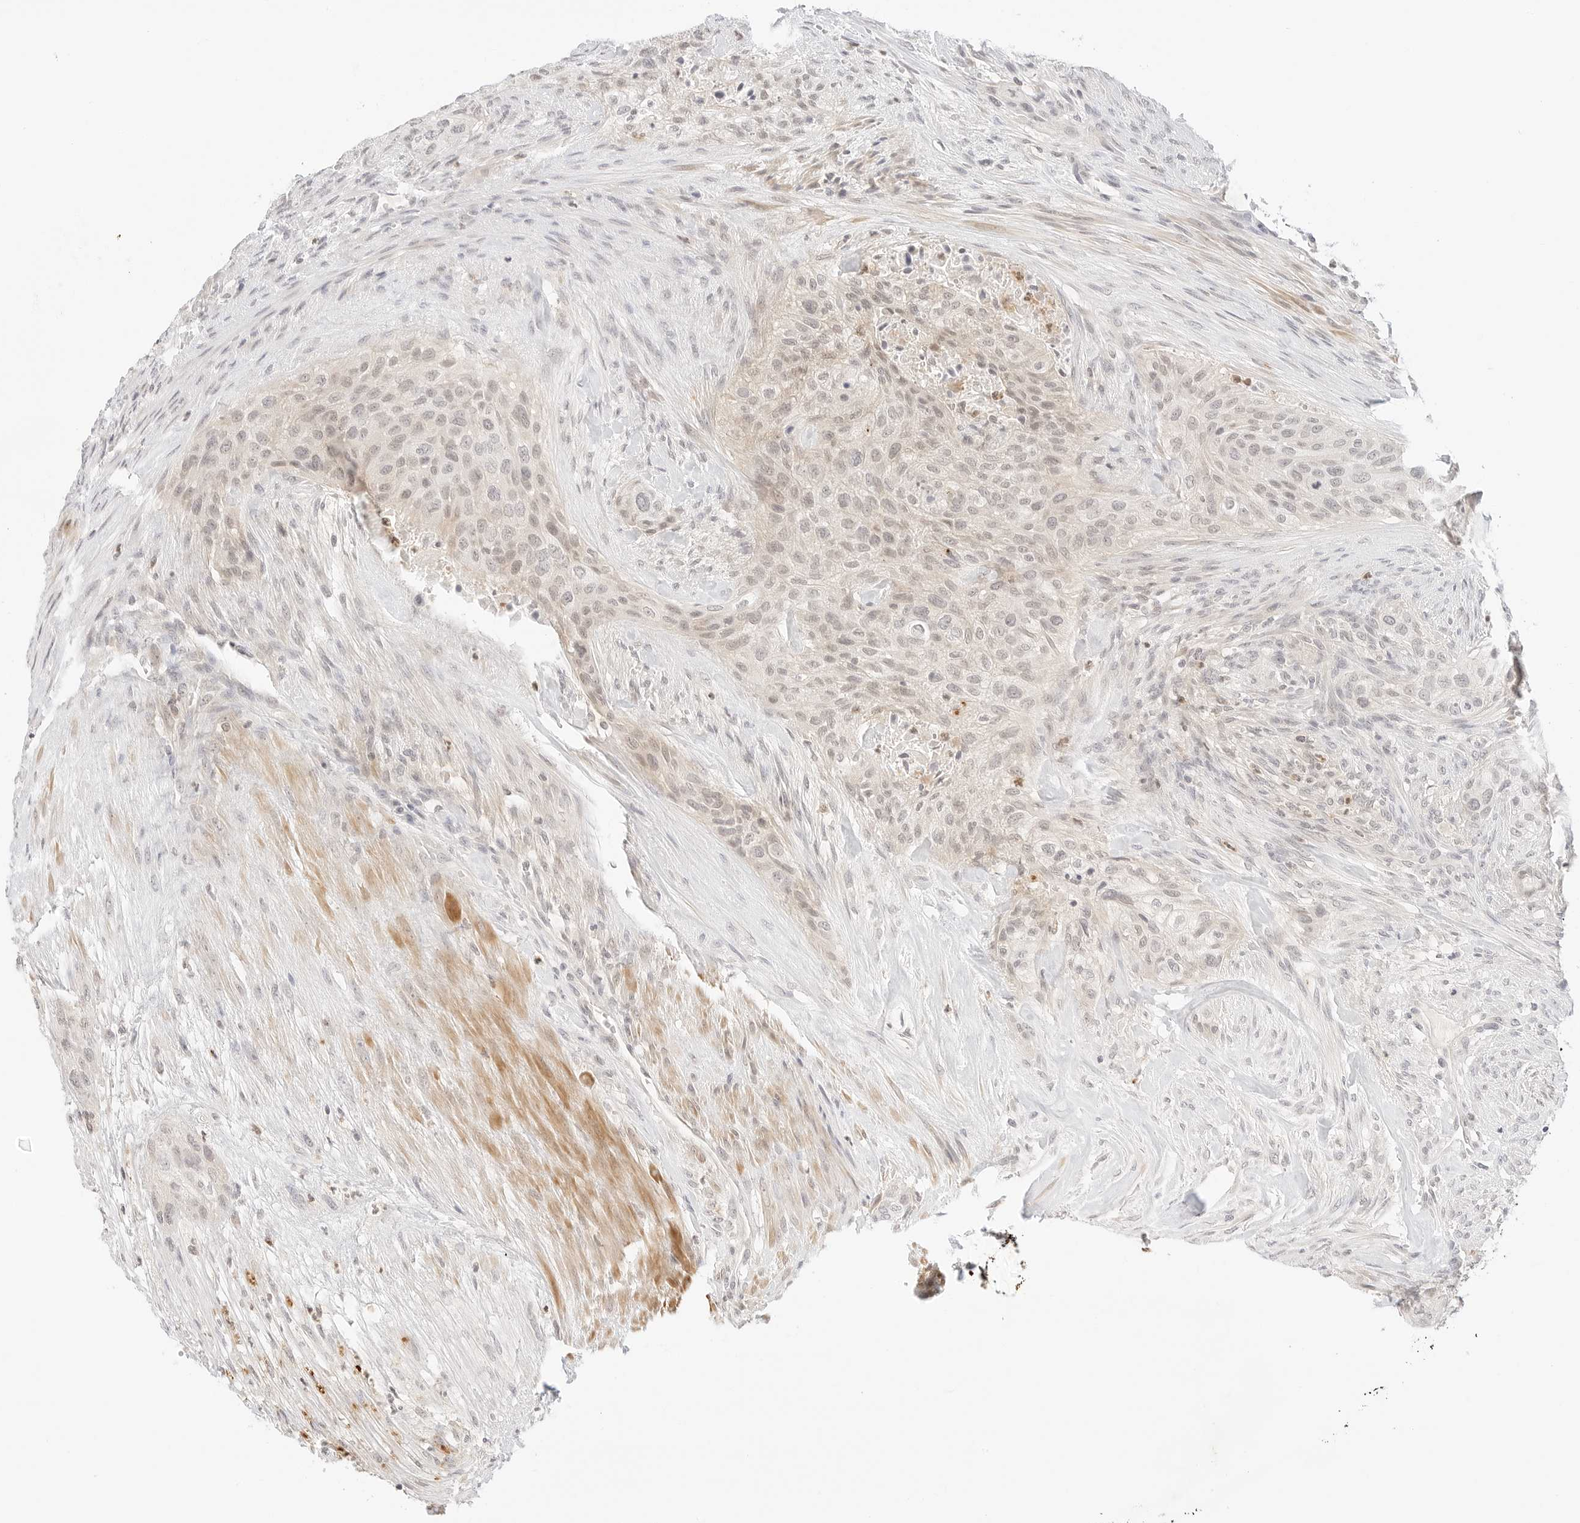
{"staining": {"intensity": "weak", "quantity": "<25%", "location": "nuclear"}, "tissue": "urothelial cancer", "cell_type": "Tumor cells", "image_type": "cancer", "snomed": [{"axis": "morphology", "description": "Urothelial carcinoma, High grade"}, {"axis": "topography", "description": "Urinary bladder"}], "caption": "A high-resolution photomicrograph shows IHC staining of urothelial cancer, which demonstrates no significant positivity in tumor cells.", "gene": "GNAS", "patient": {"sex": "male", "age": 35}}